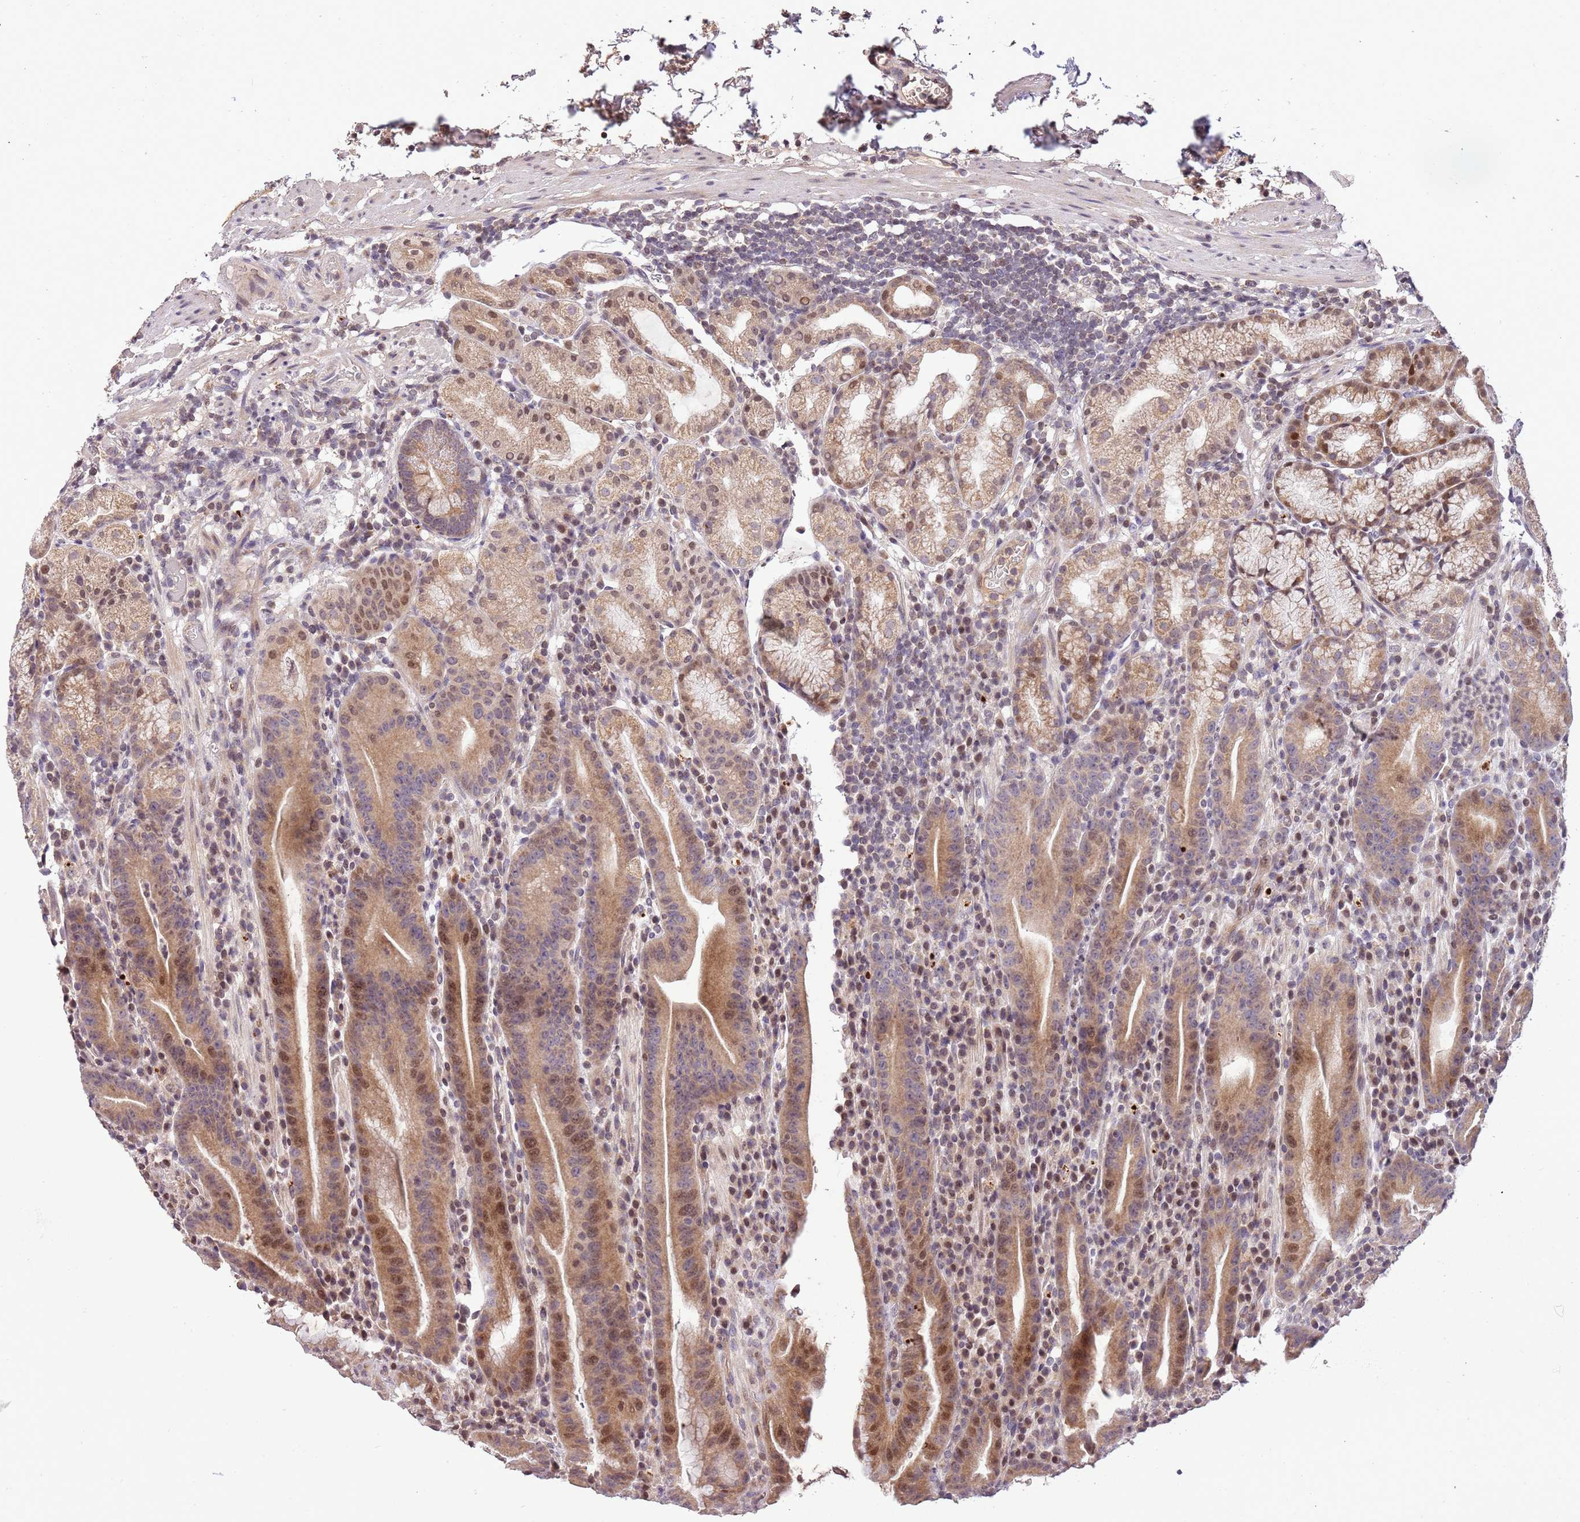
{"staining": {"intensity": "moderate", "quantity": "25%-75%", "location": "cytoplasmic/membranous,nuclear"}, "tissue": "stomach", "cell_type": "Glandular cells", "image_type": "normal", "snomed": [{"axis": "morphology", "description": "Normal tissue, NOS"}, {"axis": "morphology", "description": "Inflammation, NOS"}, {"axis": "topography", "description": "Stomach"}], "caption": "Protein expression by immunohistochemistry displays moderate cytoplasmic/membranous,nuclear staining in approximately 25%-75% of glandular cells in benign stomach.", "gene": "SAMSN1", "patient": {"sex": "male", "age": 79}}